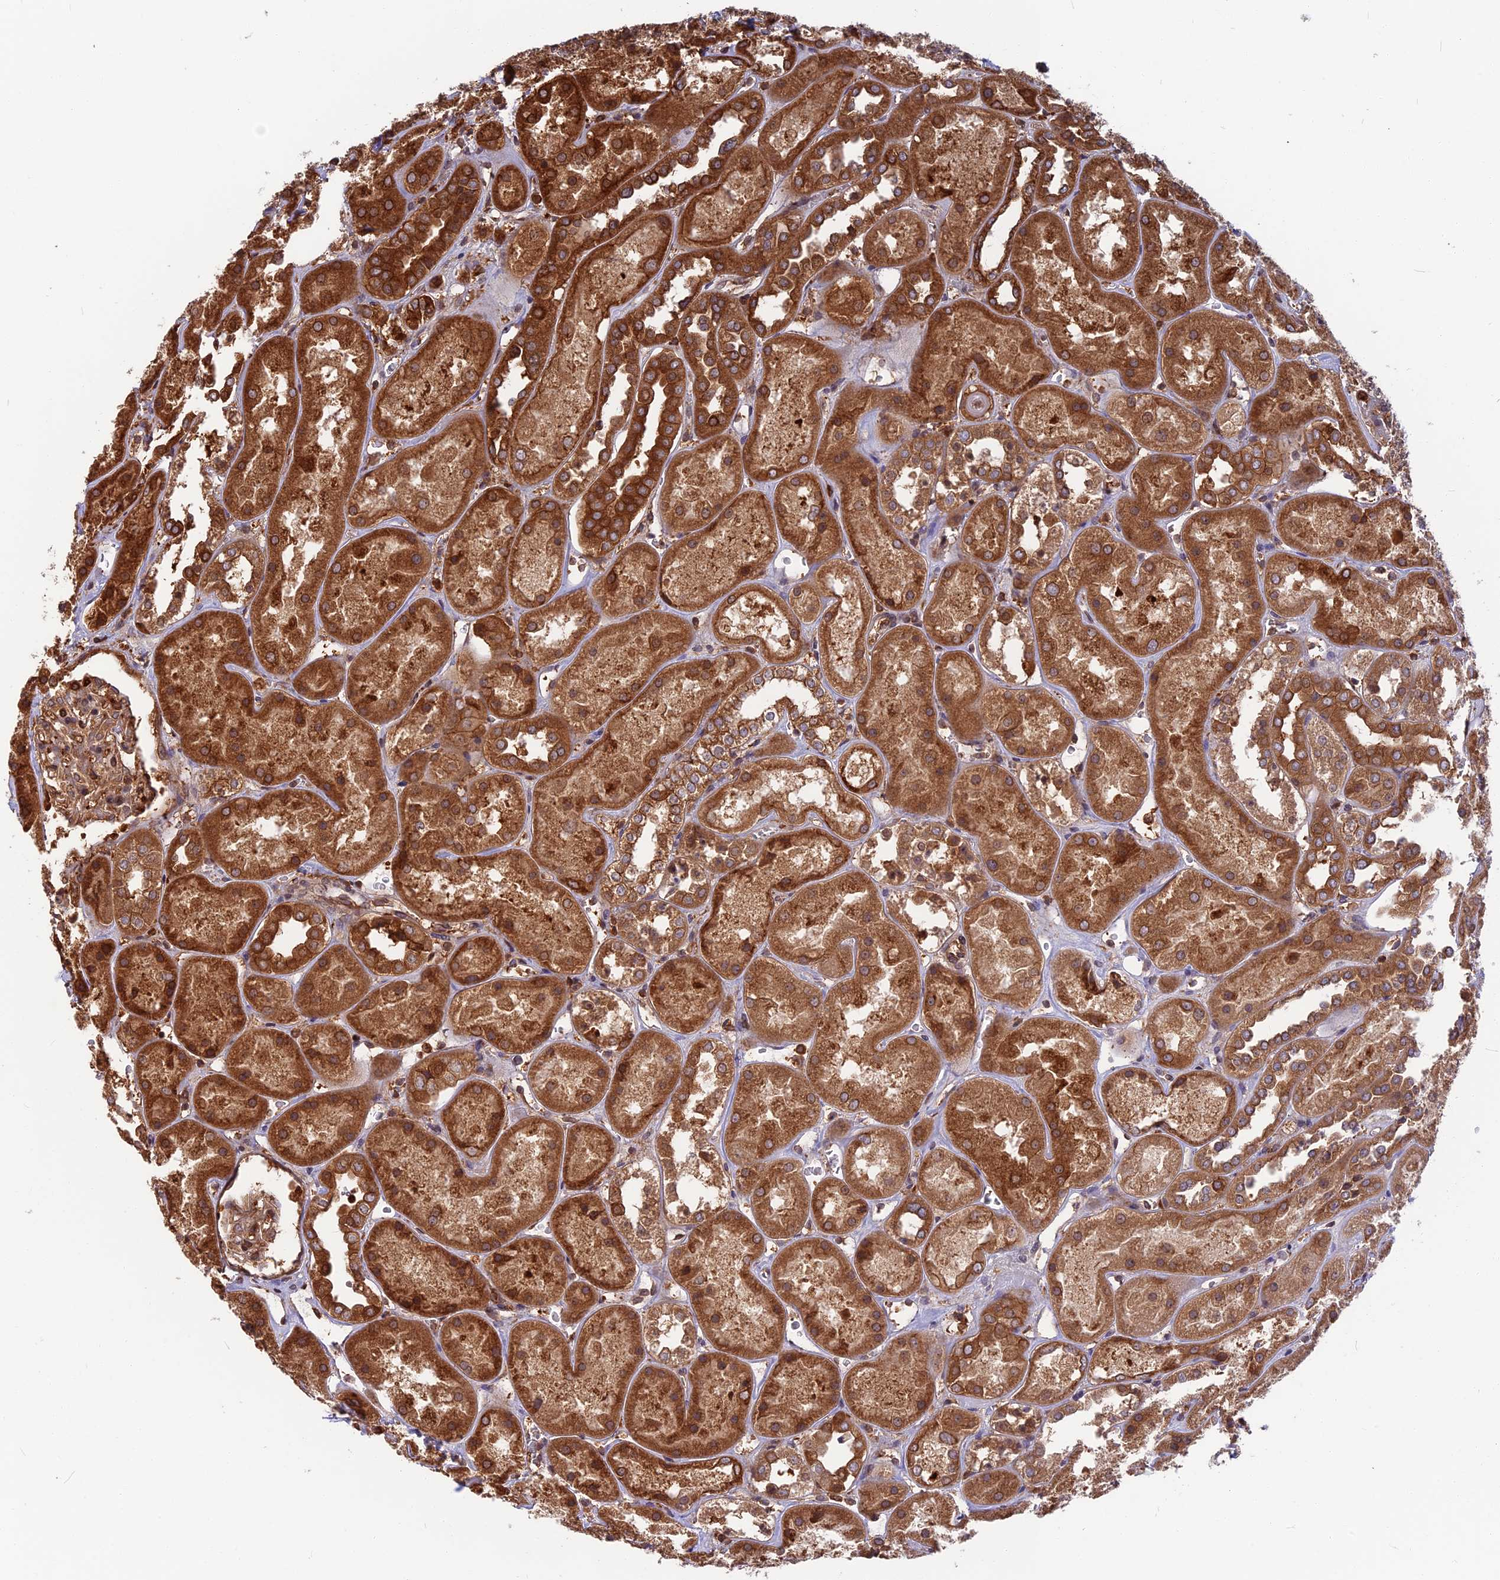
{"staining": {"intensity": "moderate", "quantity": "25%-75%", "location": "cytoplasmic/membranous"}, "tissue": "kidney", "cell_type": "Cells in glomeruli", "image_type": "normal", "snomed": [{"axis": "morphology", "description": "Normal tissue, NOS"}, {"axis": "topography", "description": "Kidney"}], "caption": "Kidney stained for a protein (brown) displays moderate cytoplasmic/membranous positive positivity in approximately 25%-75% of cells in glomeruli.", "gene": "WDR1", "patient": {"sex": "male", "age": 70}}